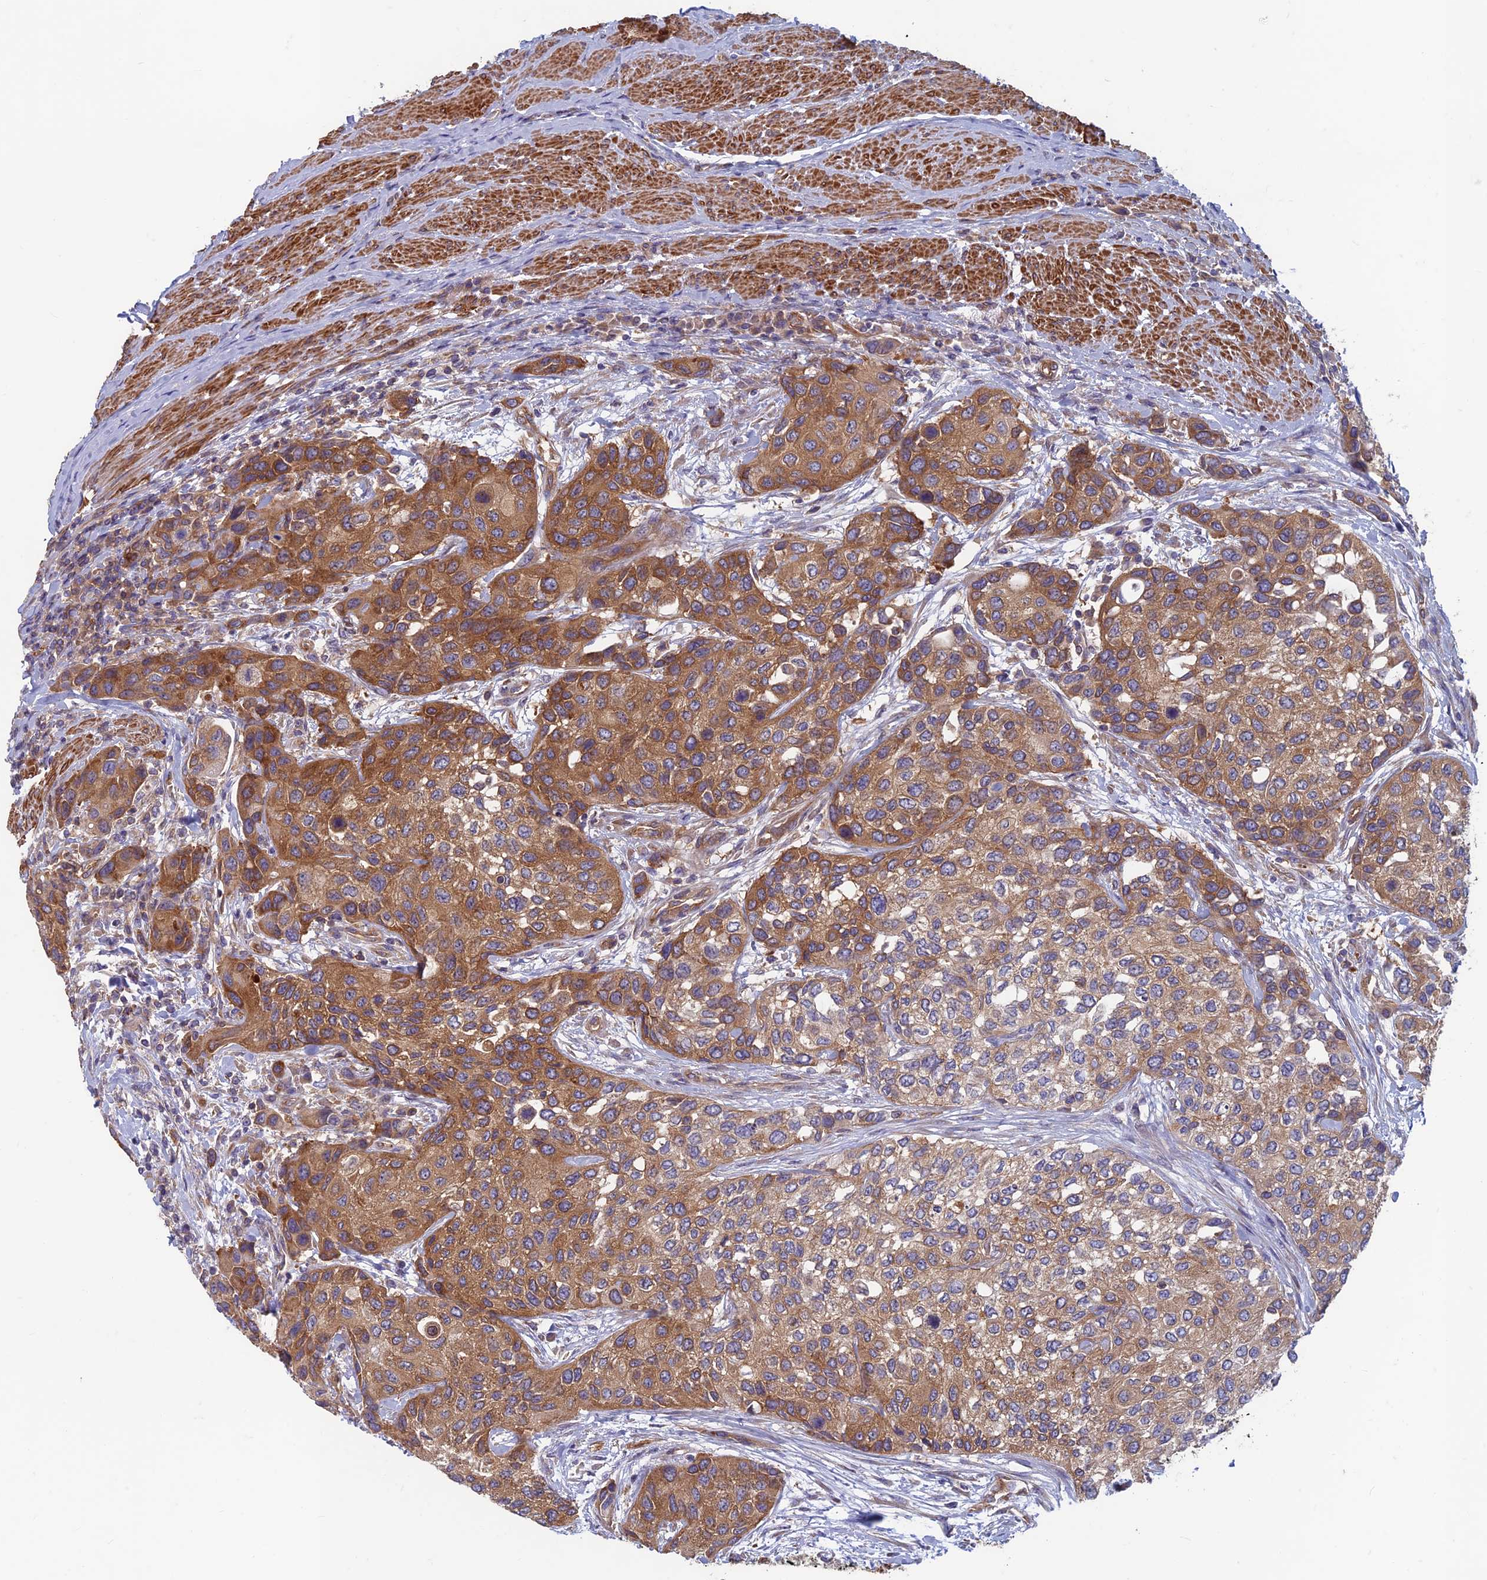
{"staining": {"intensity": "moderate", "quantity": ">75%", "location": "cytoplasmic/membranous"}, "tissue": "urothelial cancer", "cell_type": "Tumor cells", "image_type": "cancer", "snomed": [{"axis": "morphology", "description": "Normal tissue, NOS"}, {"axis": "morphology", "description": "Urothelial carcinoma, High grade"}, {"axis": "topography", "description": "Vascular tissue"}, {"axis": "topography", "description": "Urinary bladder"}], "caption": "This histopathology image reveals high-grade urothelial carcinoma stained with immunohistochemistry to label a protein in brown. The cytoplasmic/membranous of tumor cells show moderate positivity for the protein. Nuclei are counter-stained blue.", "gene": "DNM1L", "patient": {"sex": "female", "age": 56}}